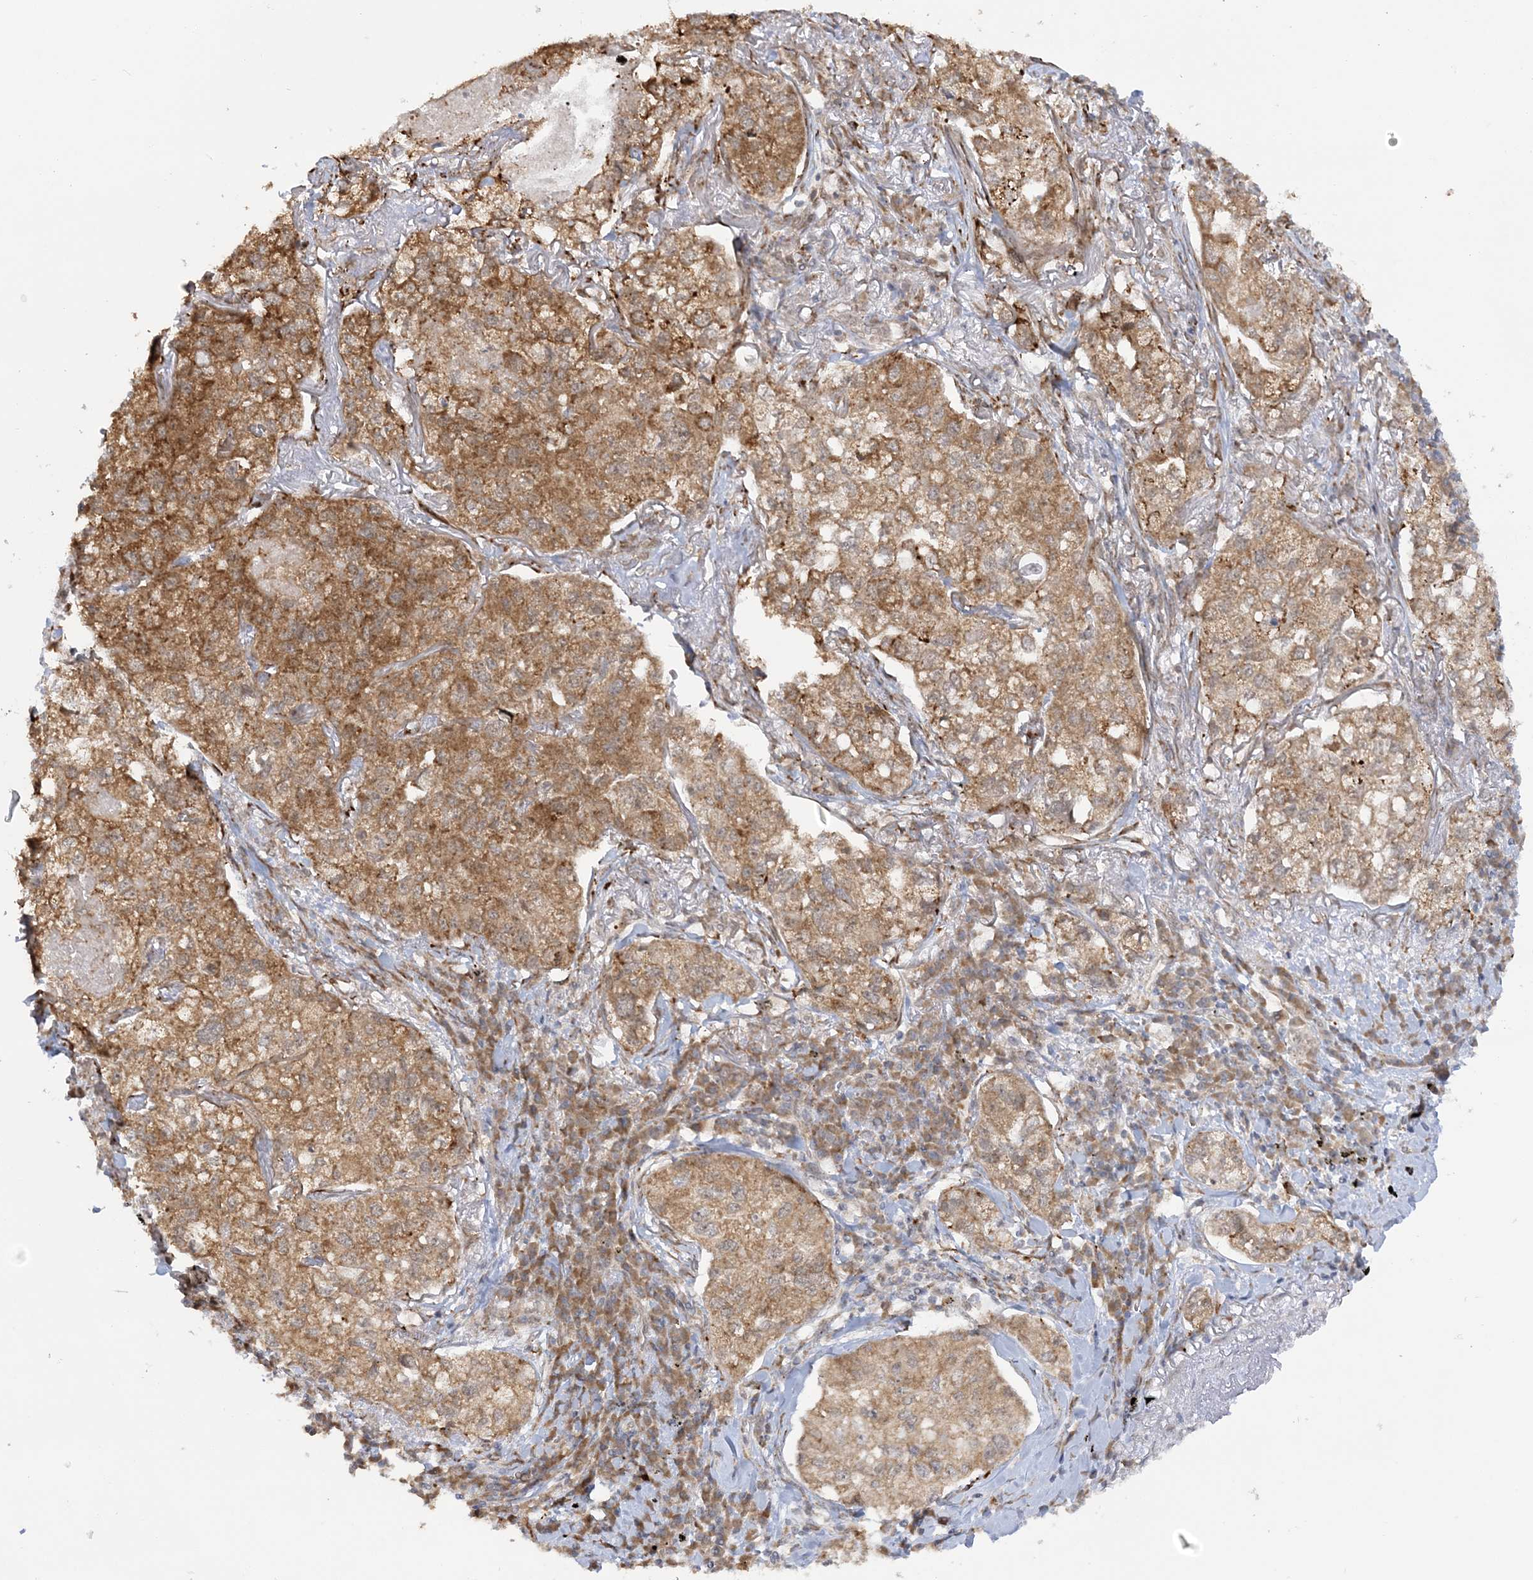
{"staining": {"intensity": "moderate", "quantity": ">75%", "location": "cytoplasmic/membranous"}, "tissue": "lung cancer", "cell_type": "Tumor cells", "image_type": "cancer", "snomed": [{"axis": "morphology", "description": "Adenocarcinoma, NOS"}, {"axis": "topography", "description": "Lung"}], "caption": "Immunohistochemistry of lung cancer (adenocarcinoma) shows medium levels of moderate cytoplasmic/membranous expression in approximately >75% of tumor cells. (Brightfield microscopy of DAB IHC at high magnification).", "gene": "MRPL47", "patient": {"sex": "male", "age": 65}}